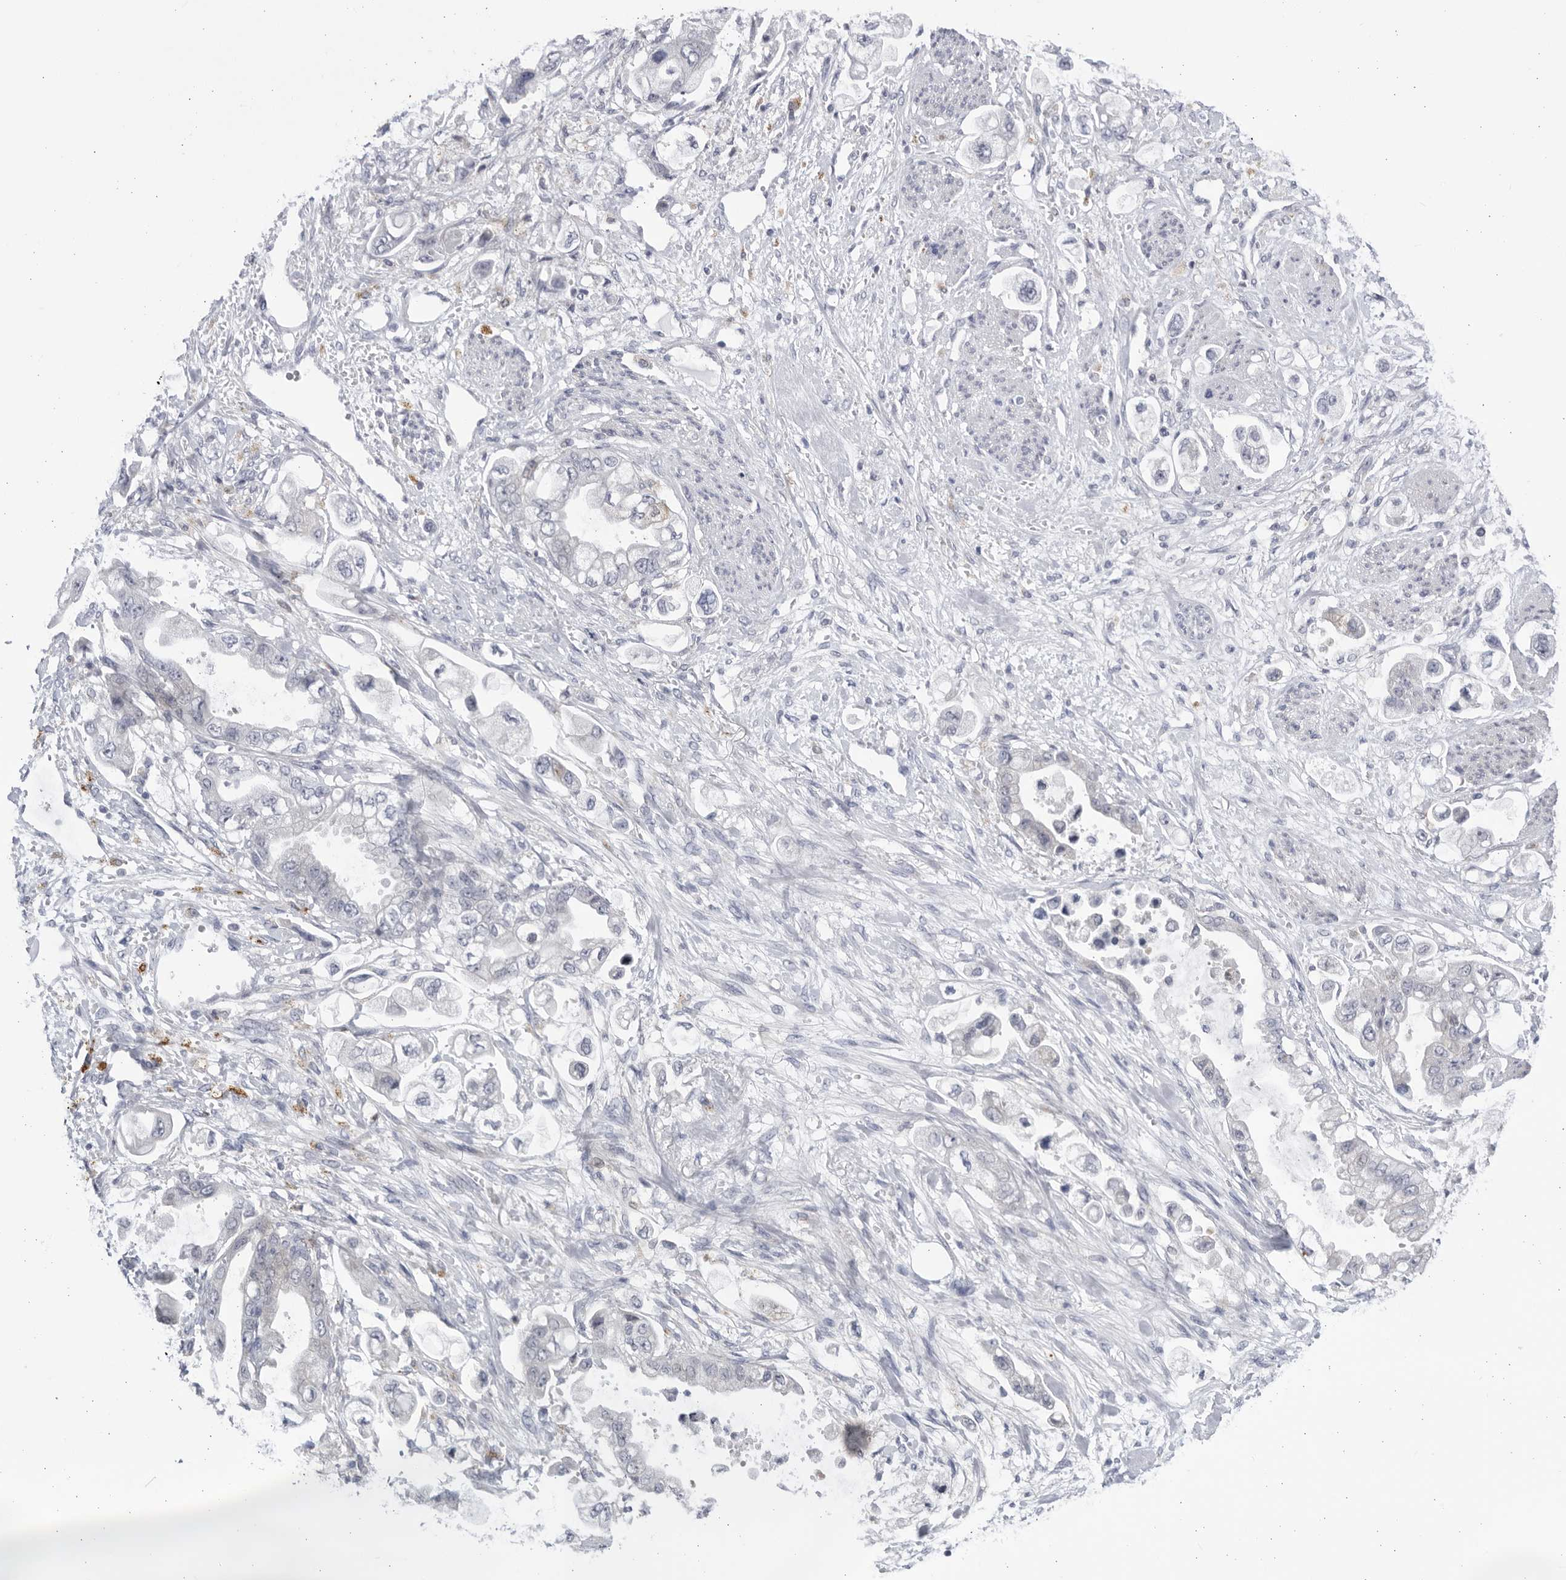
{"staining": {"intensity": "negative", "quantity": "none", "location": "none"}, "tissue": "stomach cancer", "cell_type": "Tumor cells", "image_type": "cancer", "snomed": [{"axis": "morphology", "description": "Adenocarcinoma, NOS"}, {"axis": "topography", "description": "Stomach"}], "caption": "An image of adenocarcinoma (stomach) stained for a protein displays no brown staining in tumor cells.", "gene": "CCDC181", "patient": {"sex": "male", "age": 62}}